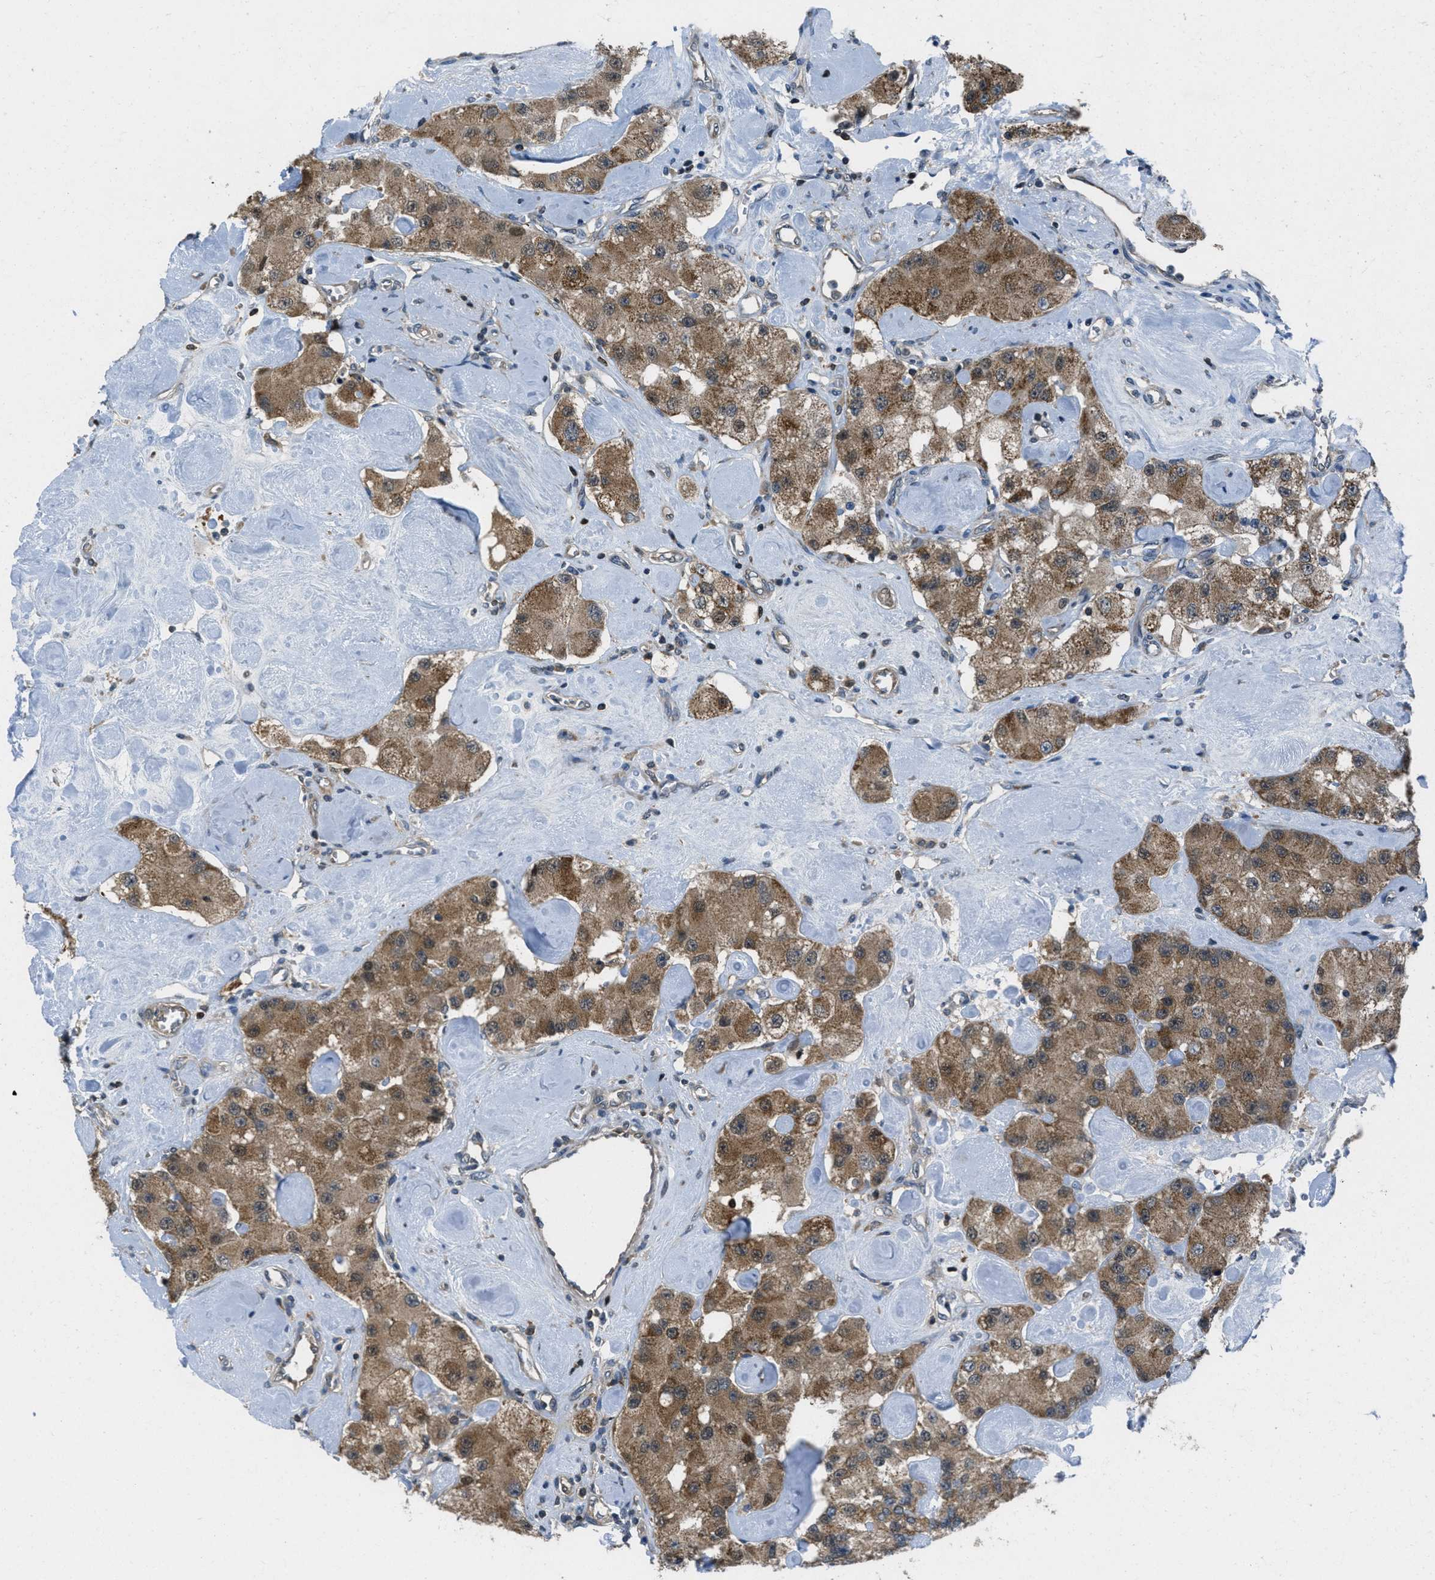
{"staining": {"intensity": "moderate", "quantity": ">75%", "location": "cytoplasmic/membranous"}, "tissue": "carcinoid", "cell_type": "Tumor cells", "image_type": "cancer", "snomed": [{"axis": "morphology", "description": "Carcinoid, malignant, NOS"}, {"axis": "topography", "description": "Pancreas"}], "caption": "Carcinoid (malignant) stained with immunohistochemistry displays moderate cytoplasmic/membranous positivity in about >75% of tumor cells.", "gene": "PIP5K1C", "patient": {"sex": "male", "age": 41}}